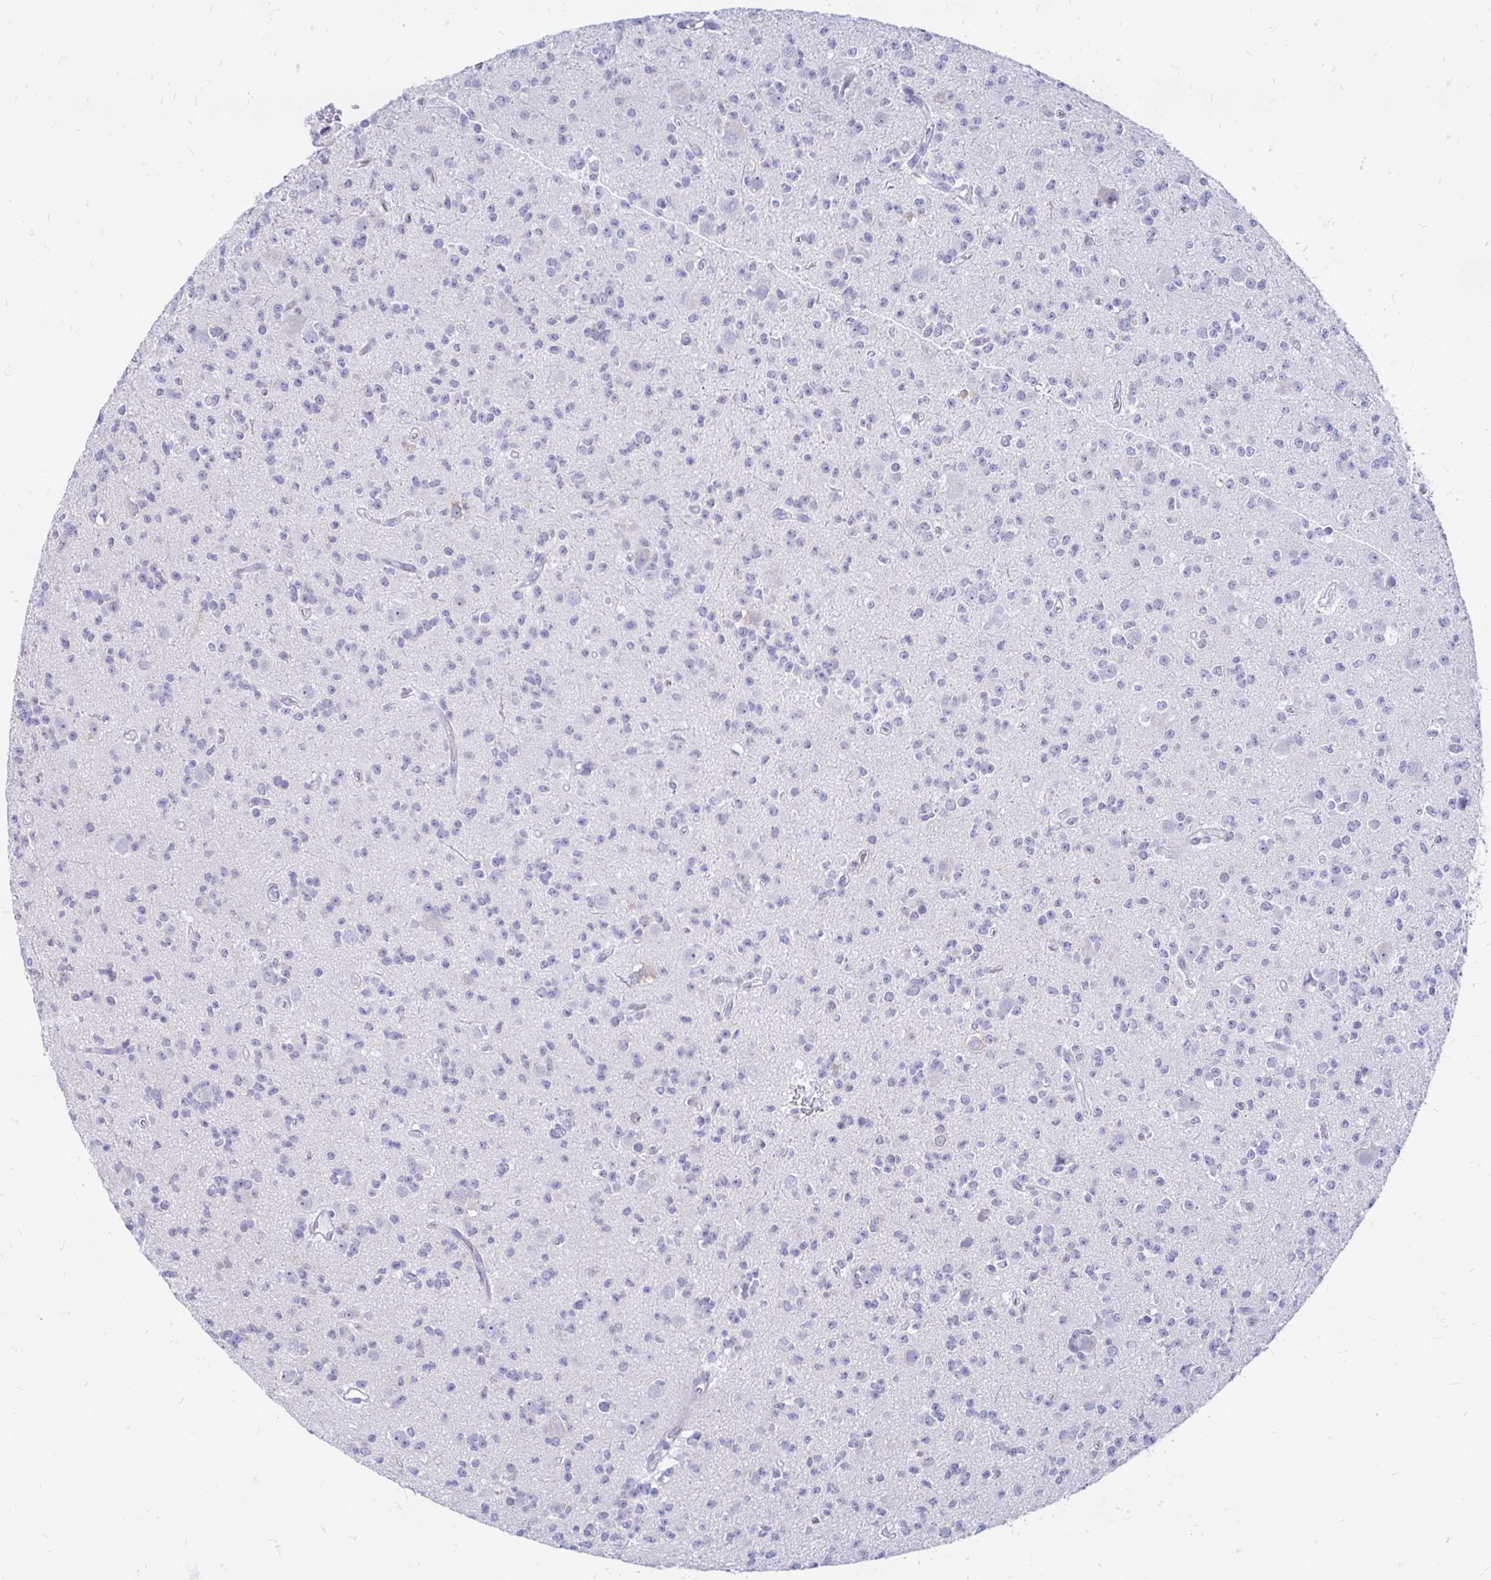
{"staining": {"intensity": "negative", "quantity": "none", "location": "none"}, "tissue": "glioma", "cell_type": "Tumor cells", "image_type": "cancer", "snomed": [{"axis": "morphology", "description": "Glioma, malignant, High grade"}, {"axis": "topography", "description": "Brain"}], "caption": "This is an IHC image of human high-grade glioma (malignant). There is no staining in tumor cells.", "gene": "PEG10", "patient": {"sex": "male", "age": 36}}